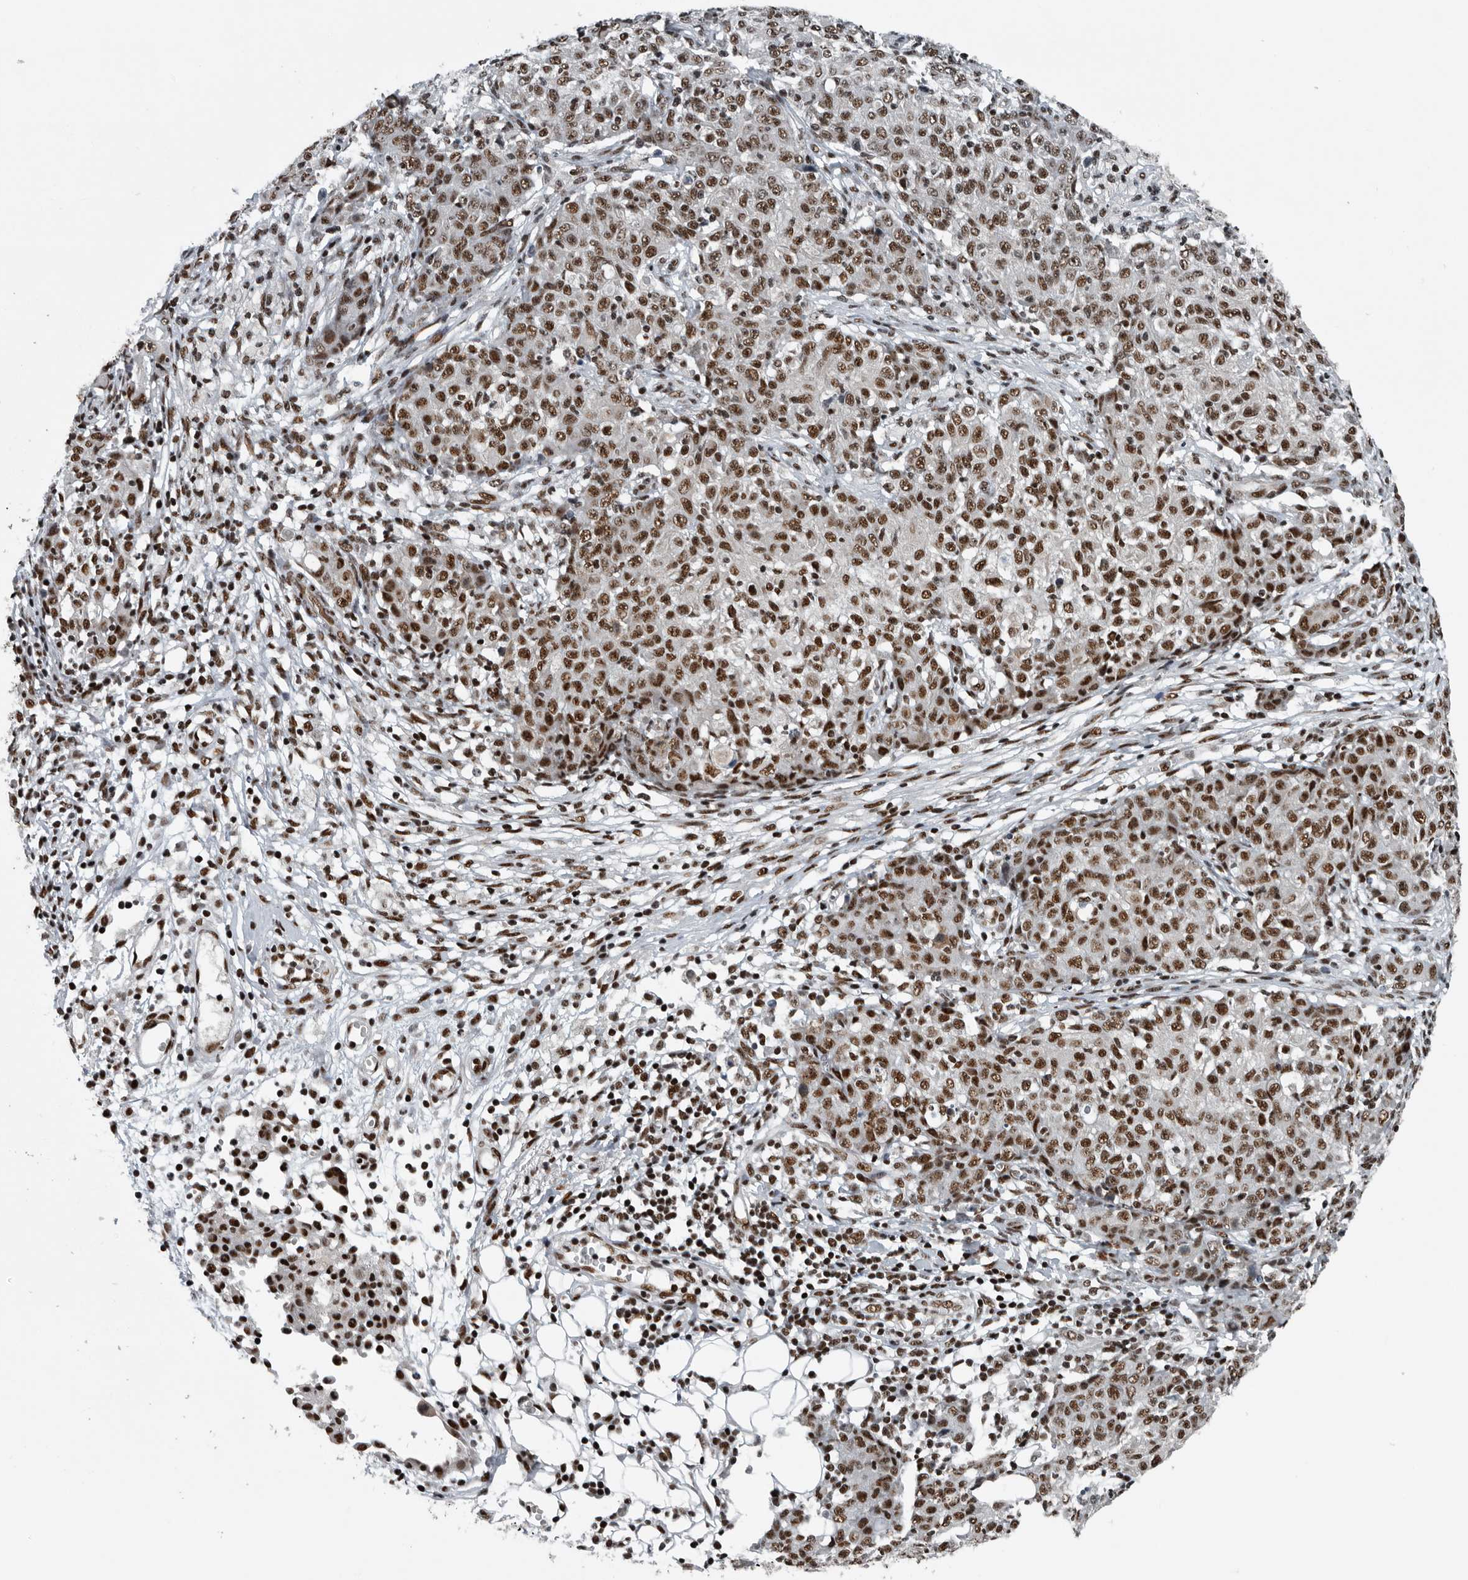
{"staining": {"intensity": "strong", "quantity": ">75%", "location": "nuclear"}, "tissue": "ovarian cancer", "cell_type": "Tumor cells", "image_type": "cancer", "snomed": [{"axis": "morphology", "description": "Carcinoma, endometroid"}, {"axis": "topography", "description": "Ovary"}], "caption": "This is a photomicrograph of immunohistochemistry staining of ovarian endometroid carcinoma, which shows strong expression in the nuclear of tumor cells.", "gene": "SENP7", "patient": {"sex": "female", "age": 42}}